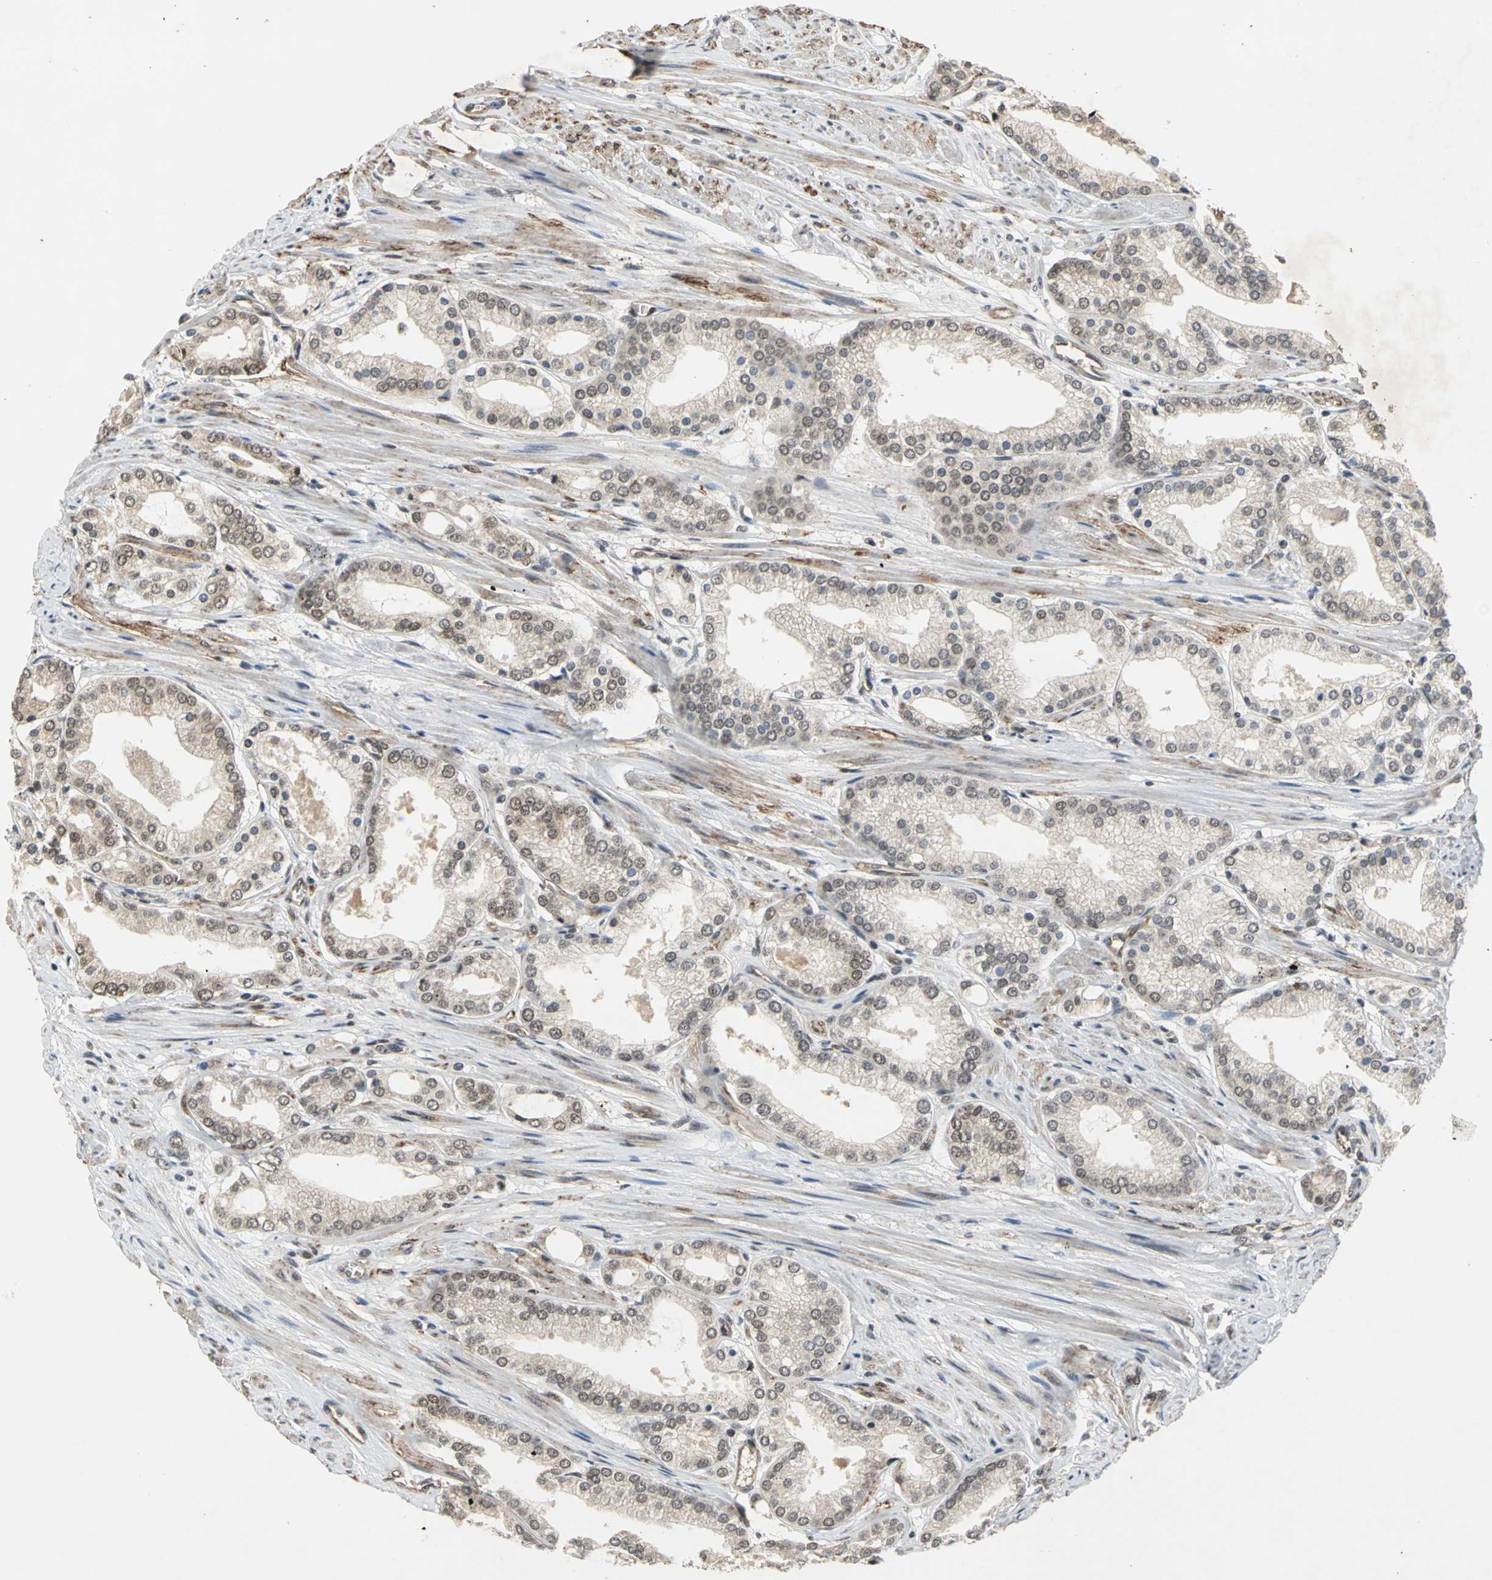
{"staining": {"intensity": "weak", "quantity": "<25%", "location": "cytoplasmic/membranous"}, "tissue": "prostate cancer", "cell_type": "Tumor cells", "image_type": "cancer", "snomed": [{"axis": "morphology", "description": "Adenocarcinoma, High grade"}, {"axis": "topography", "description": "Prostate"}], "caption": "The micrograph reveals no staining of tumor cells in prostate cancer (high-grade adenocarcinoma).", "gene": "NOTCH3", "patient": {"sex": "male", "age": 61}}